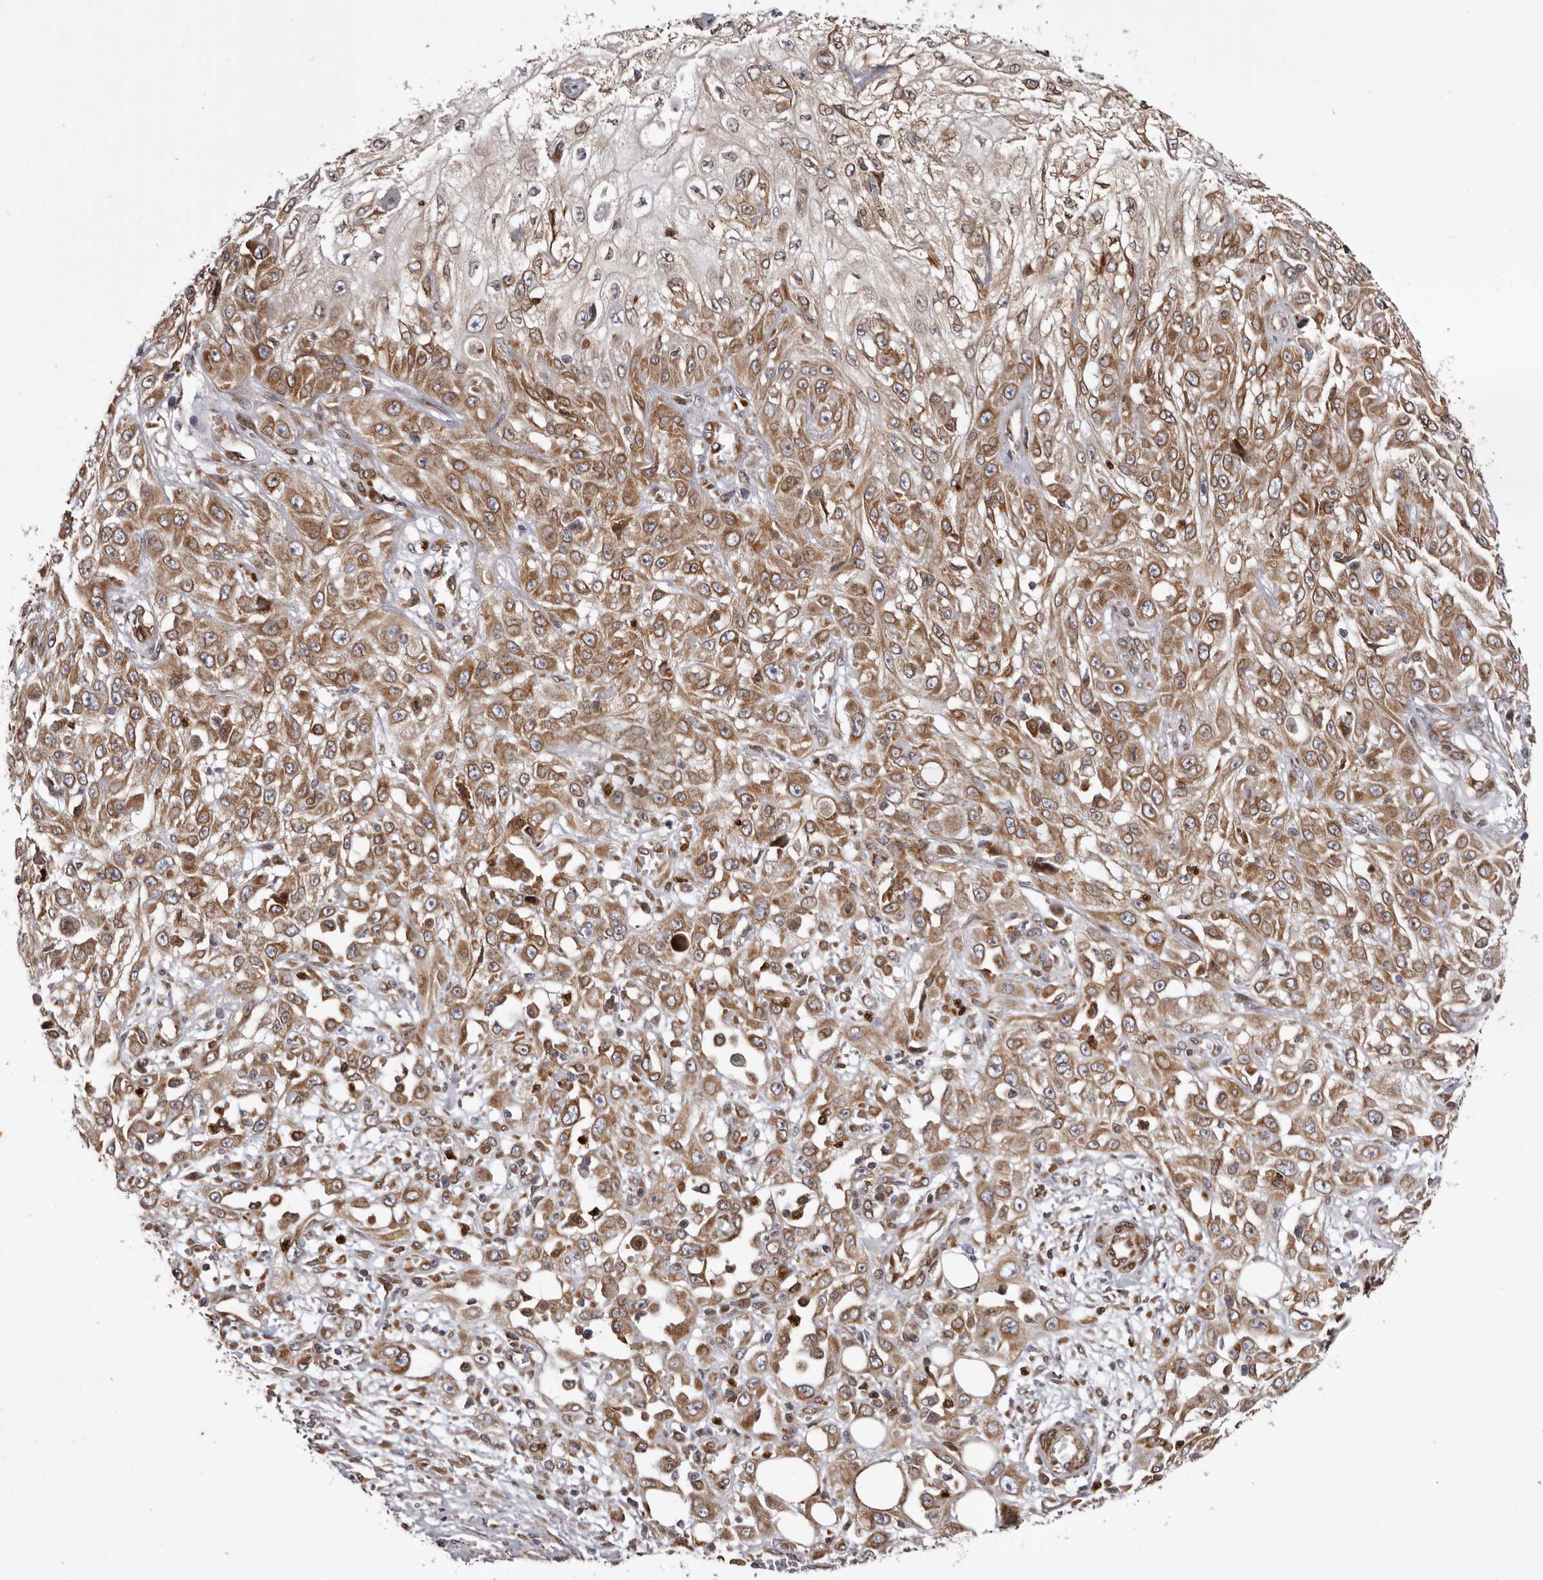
{"staining": {"intensity": "moderate", "quantity": ">75%", "location": "cytoplasmic/membranous"}, "tissue": "skin cancer", "cell_type": "Tumor cells", "image_type": "cancer", "snomed": [{"axis": "morphology", "description": "Squamous cell carcinoma, NOS"}, {"axis": "morphology", "description": "Squamous cell carcinoma, metastatic, NOS"}, {"axis": "topography", "description": "Skin"}, {"axis": "topography", "description": "Lymph node"}], "caption": "This micrograph shows squamous cell carcinoma (skin) stained with immunohistochemistry to label a protein in brown. The cytoplasmic/membranous of tumor cells show moderate positivity for the protein. Nuclei are counter-stained blue.", "gene": "C4orf3", "patient": {"sex": "male", "age": 75}}